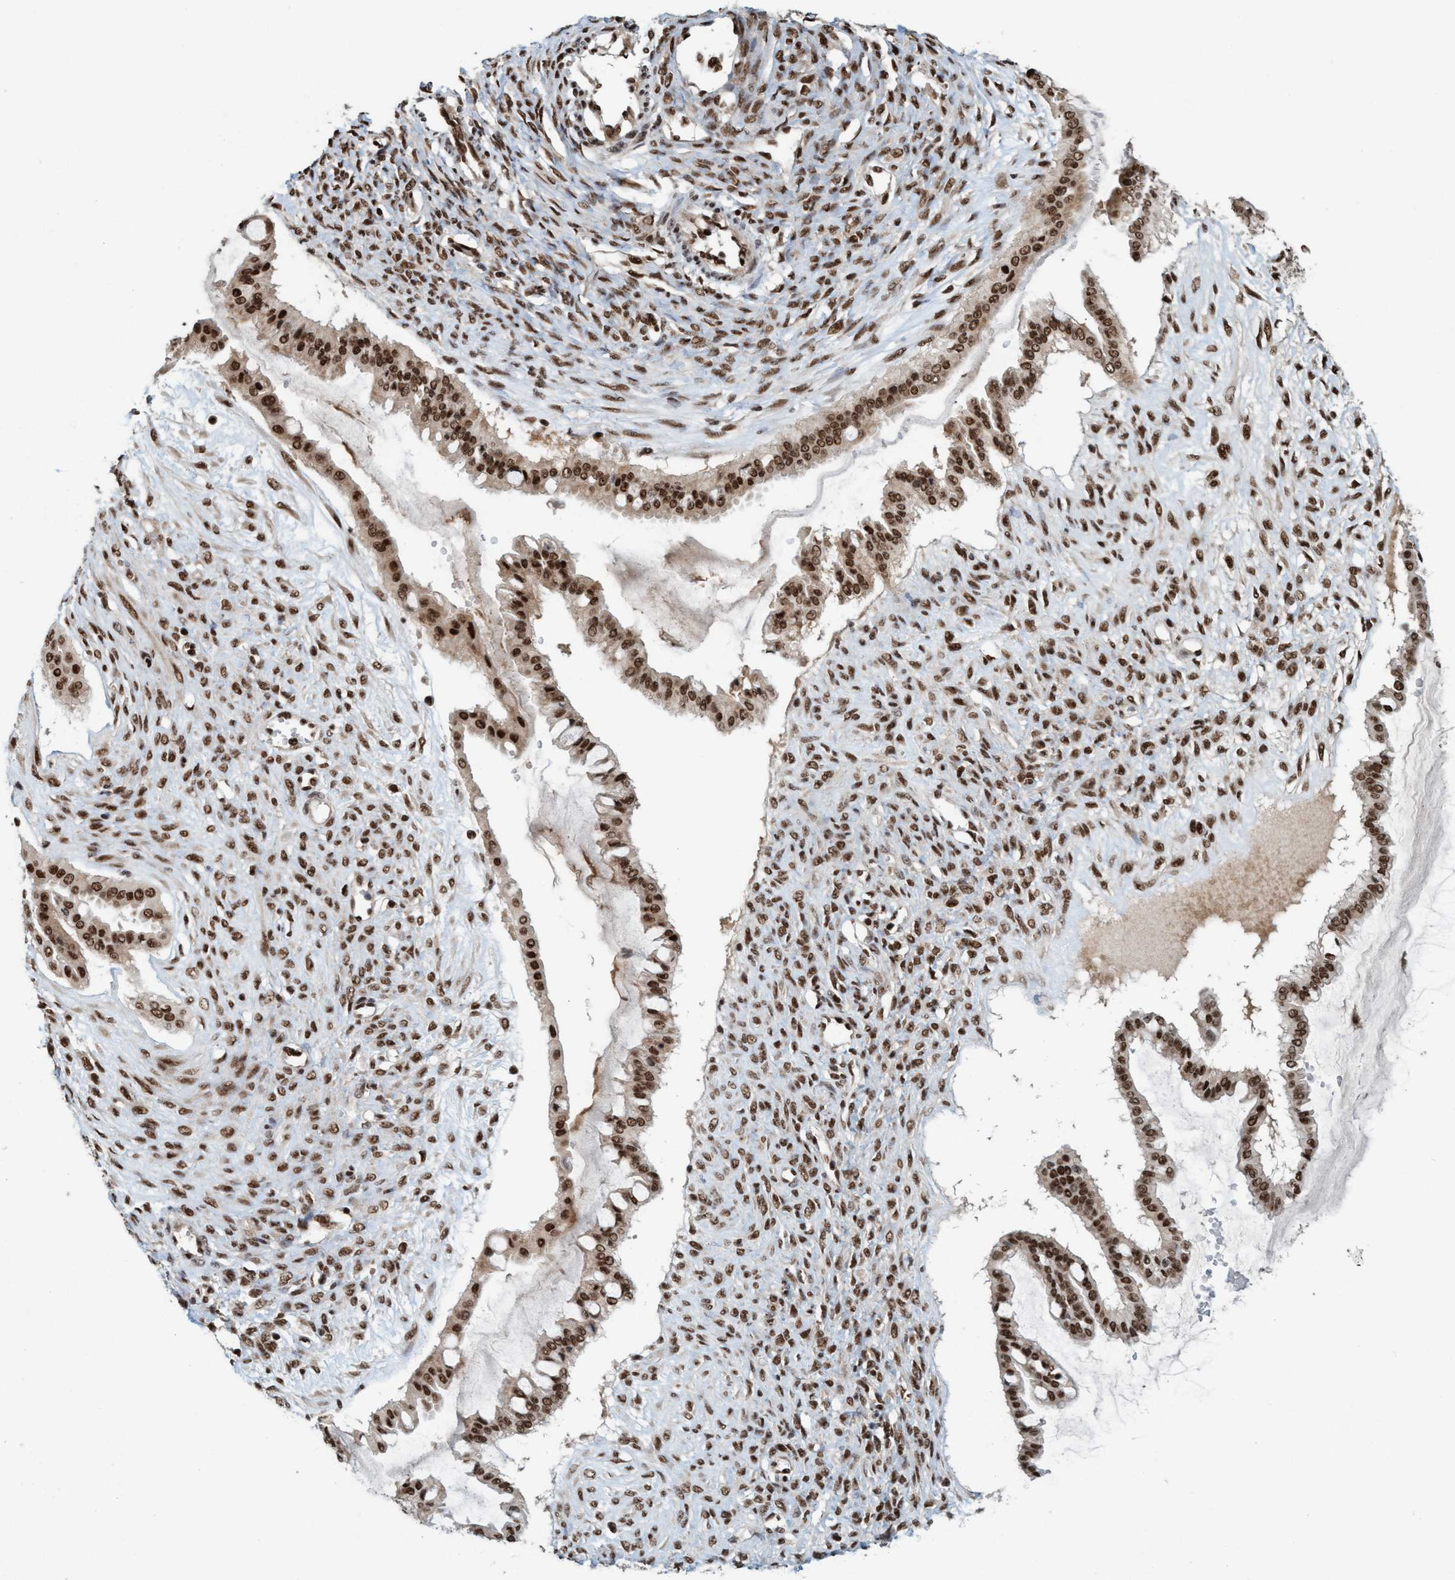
{"staining": {"intensity": "strong", "quantity": ">75%", "location": "nuclear"}, "tissue": "ovarian cancer", "cell_type": "Tumor cells", "image_type": "cancer", "snomed": [{"axis": "morphology", "description": "Cystadenocarcinoma, mucinous, NOS"}, {"axis": "topography", "description": "Ovary"}], "caption": "Brown immunohistochemical staining in human mucinous cystadenocarcinoma (ovarian) reveals strong nuclear positivity in approximately >75% of tumor cells.", "gene": "SMCR8", "patient": {"sex": "female", "age": 73}}